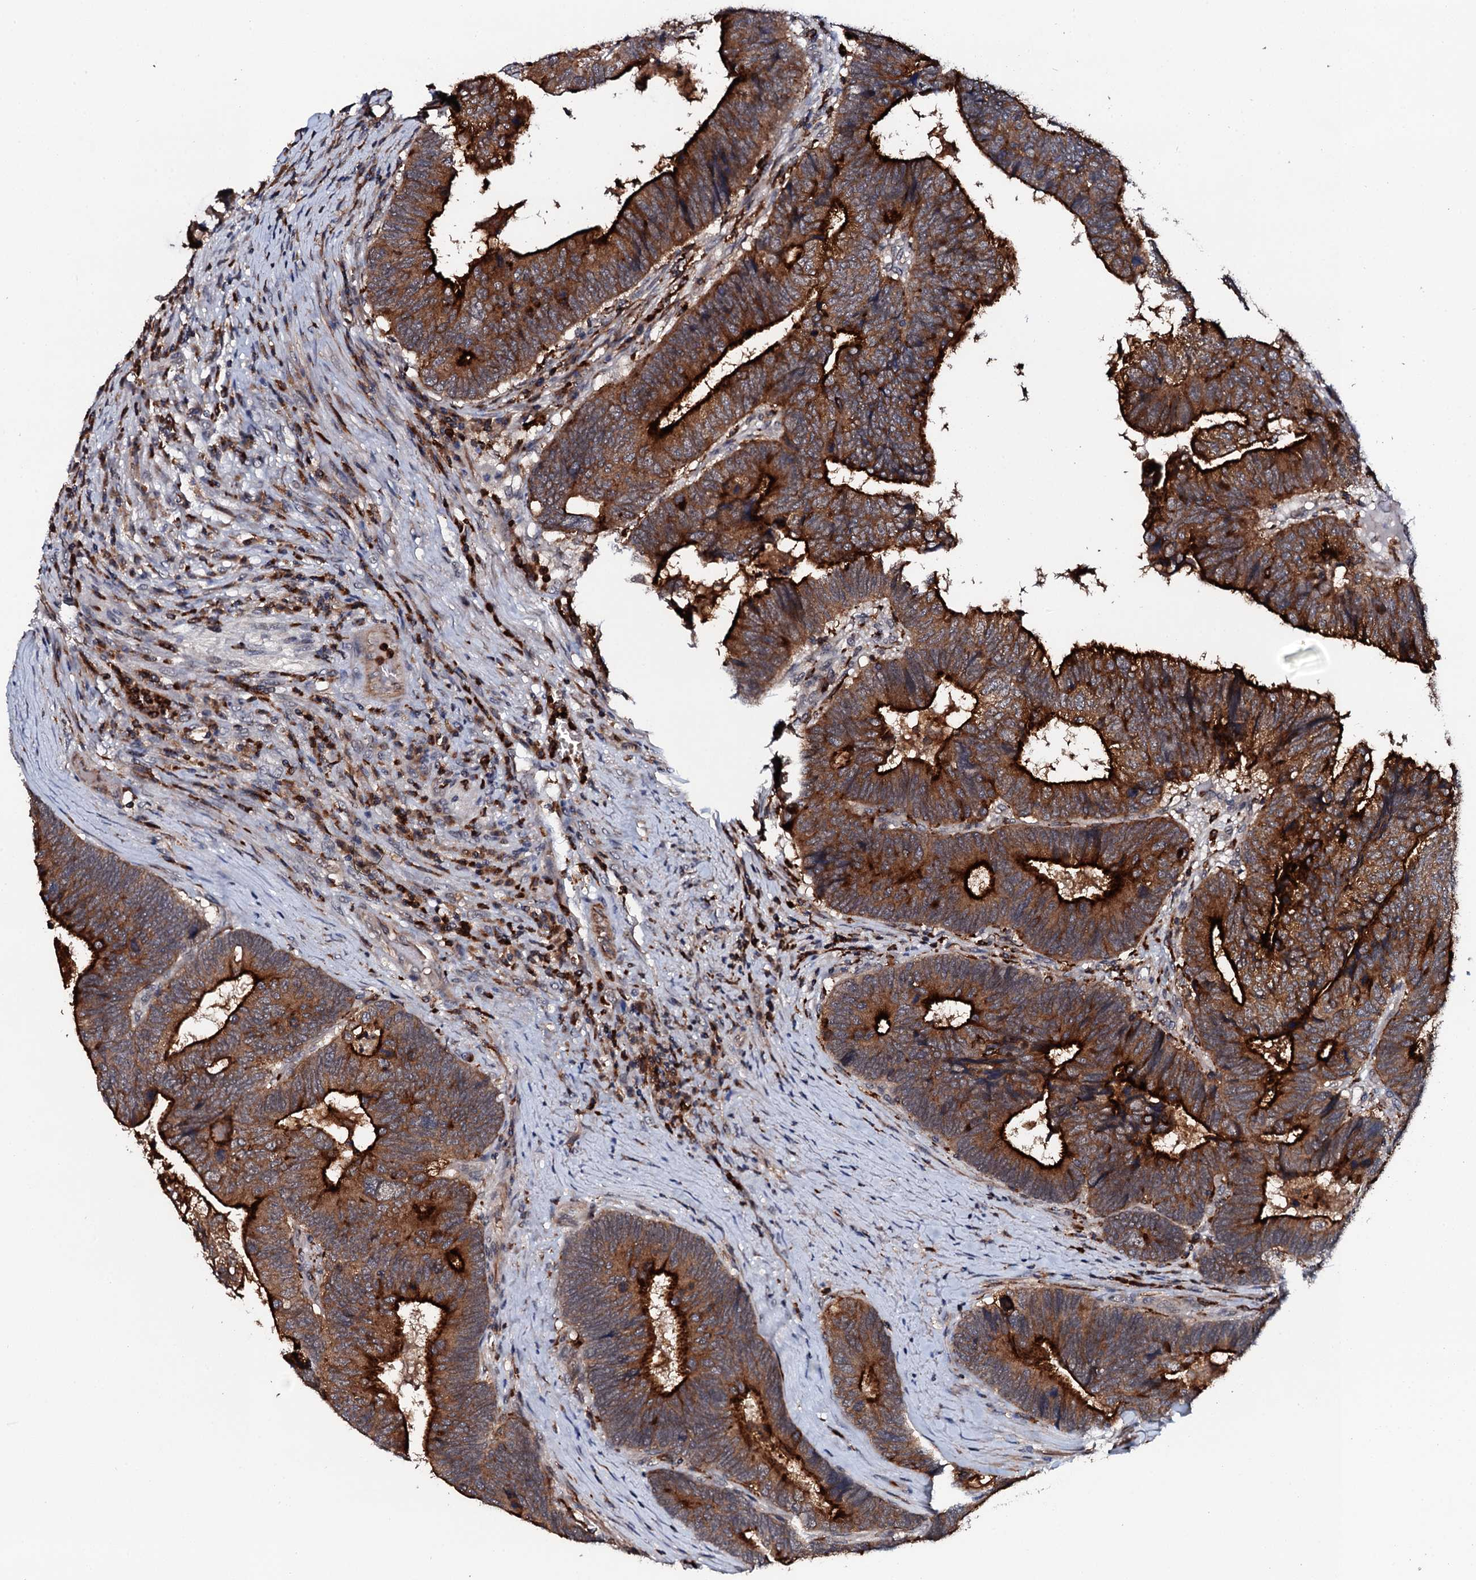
{"staining": {"intensity": "strong", "quantity": ">75%", "location": "cytoplasmic/membranous"}, "tissue": "colorectal cancer", "cell_type": "Tumor cells", "image_type": "cancer", "snomed": [{"axis": "morphology", "description": "Adenocarcinoma, NOS"}, {"axis": "topography", "description": "Colon"}], "caption": "Brown immunohistochemical staining in human adenocarcinoma (colorectal) shows strong cytoplasmic/membranous positivity in approximately >75% of tumor cells.", "gene": "VAMP8", "patient": {"sex": "female", "age": 67}}